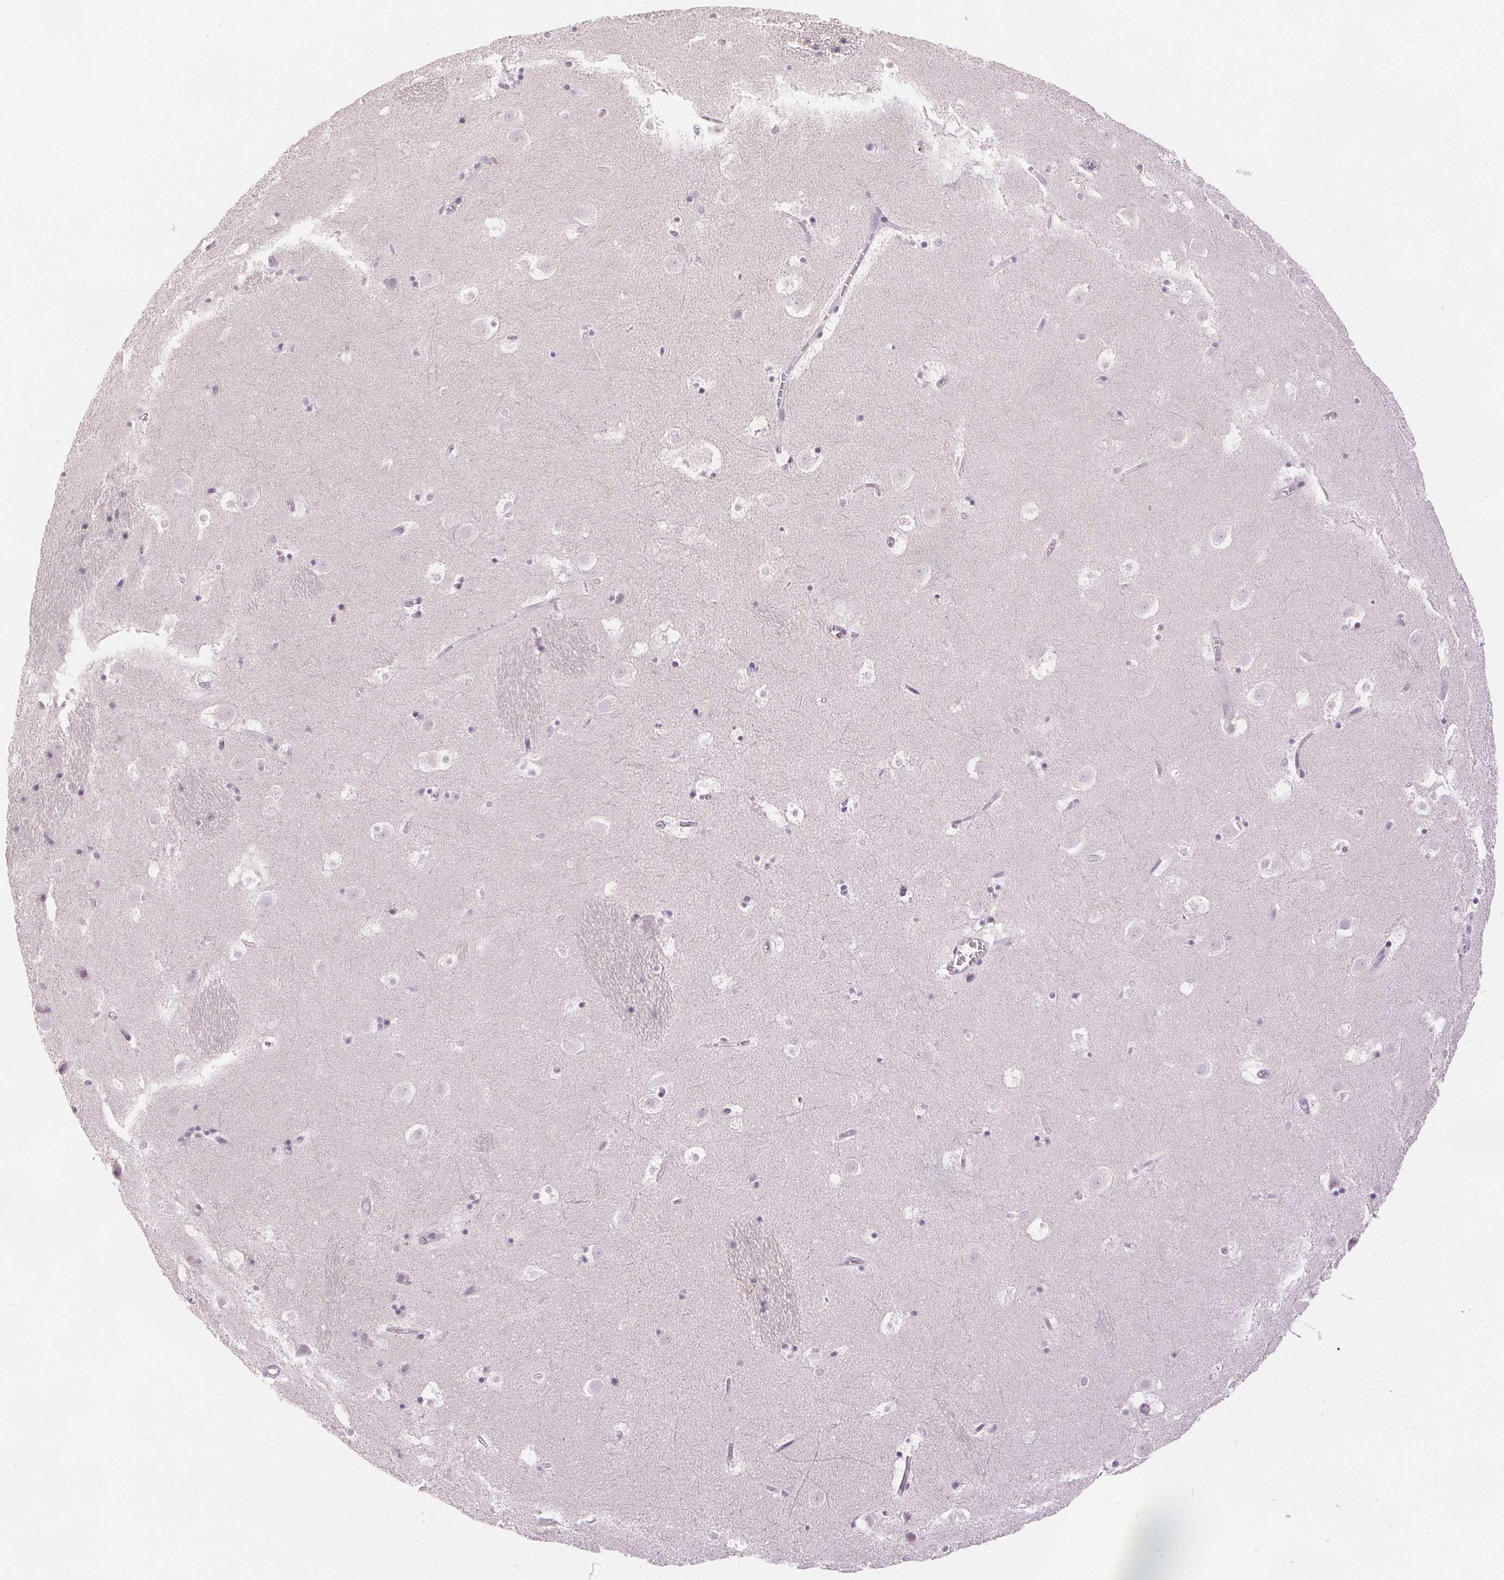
{"staining": {"intensity": "negative", "quantity": "none", "location": "none"}, "tissue": "caudate", "cell_type": "Glial cells", "image_type": "normal", "snomed": [{"axis": "morphology", "description": "Normal tissue, NOS"}, {"axis": "topography", "description": "Lateral ventricle wall"}], "caption": "An image of caudate stained for a protein exhibits no brown staining in glial cells.", "gene": "ANLN", "patient": {"sex": "male", "age": 37}}